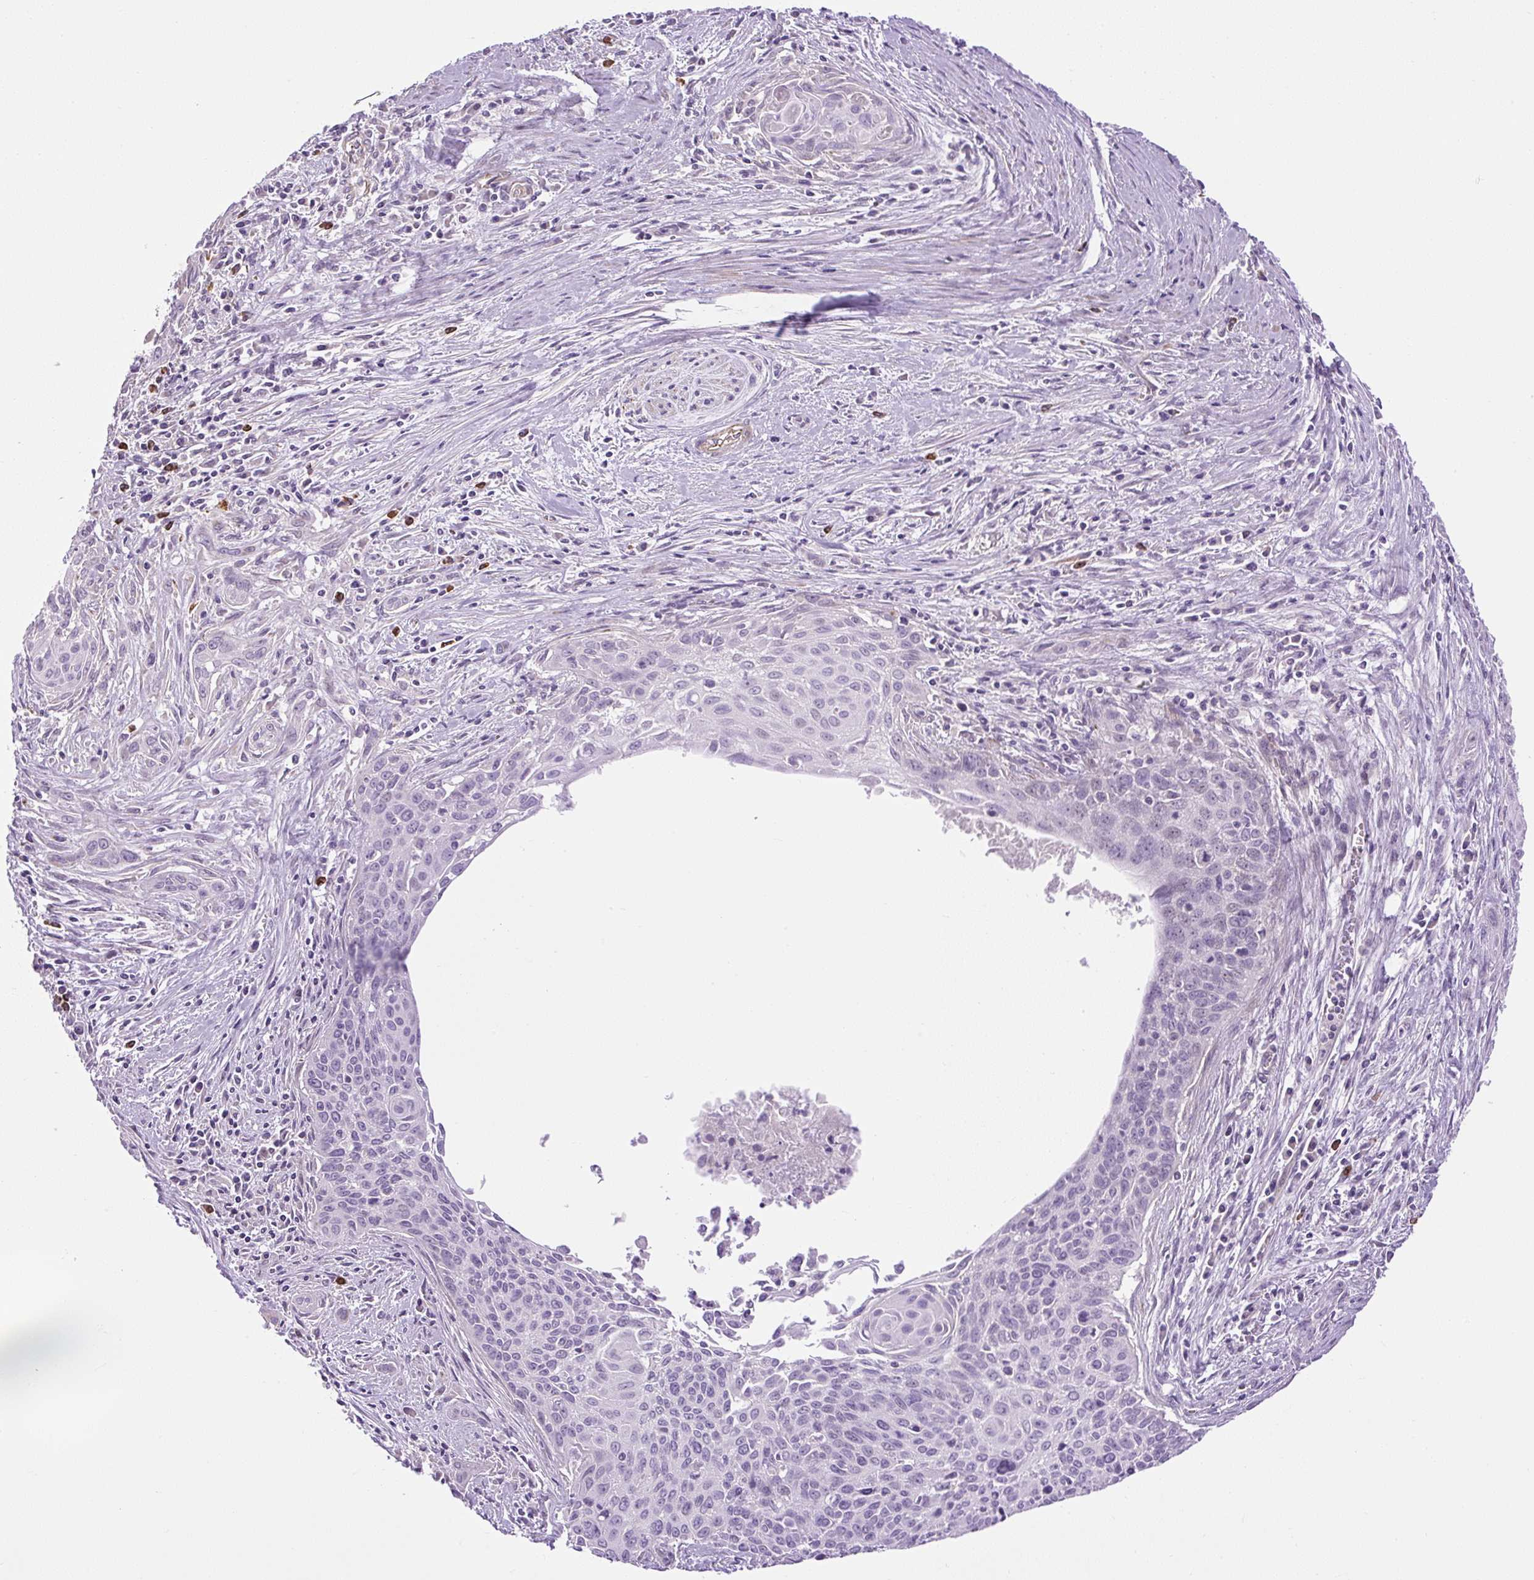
{"staining": {"intensity": "negative", "quantity": "none", "location": "none"}, "tissue": "cervical cancer", "cell_type": "Tumor cells", "image_type": "cancer", "snomed": [{"axis": "morphology", "description": "Squamous cell carcinoma, NOS"}, {"axis": "topography", "description": "Cervix"}], "caption": "Tumor cells are negative for brown protein staining in cervical cancer (squamous cell carcinoma).", "gene": "VWA7", "patient": {"sex": "female", "age": 55}}